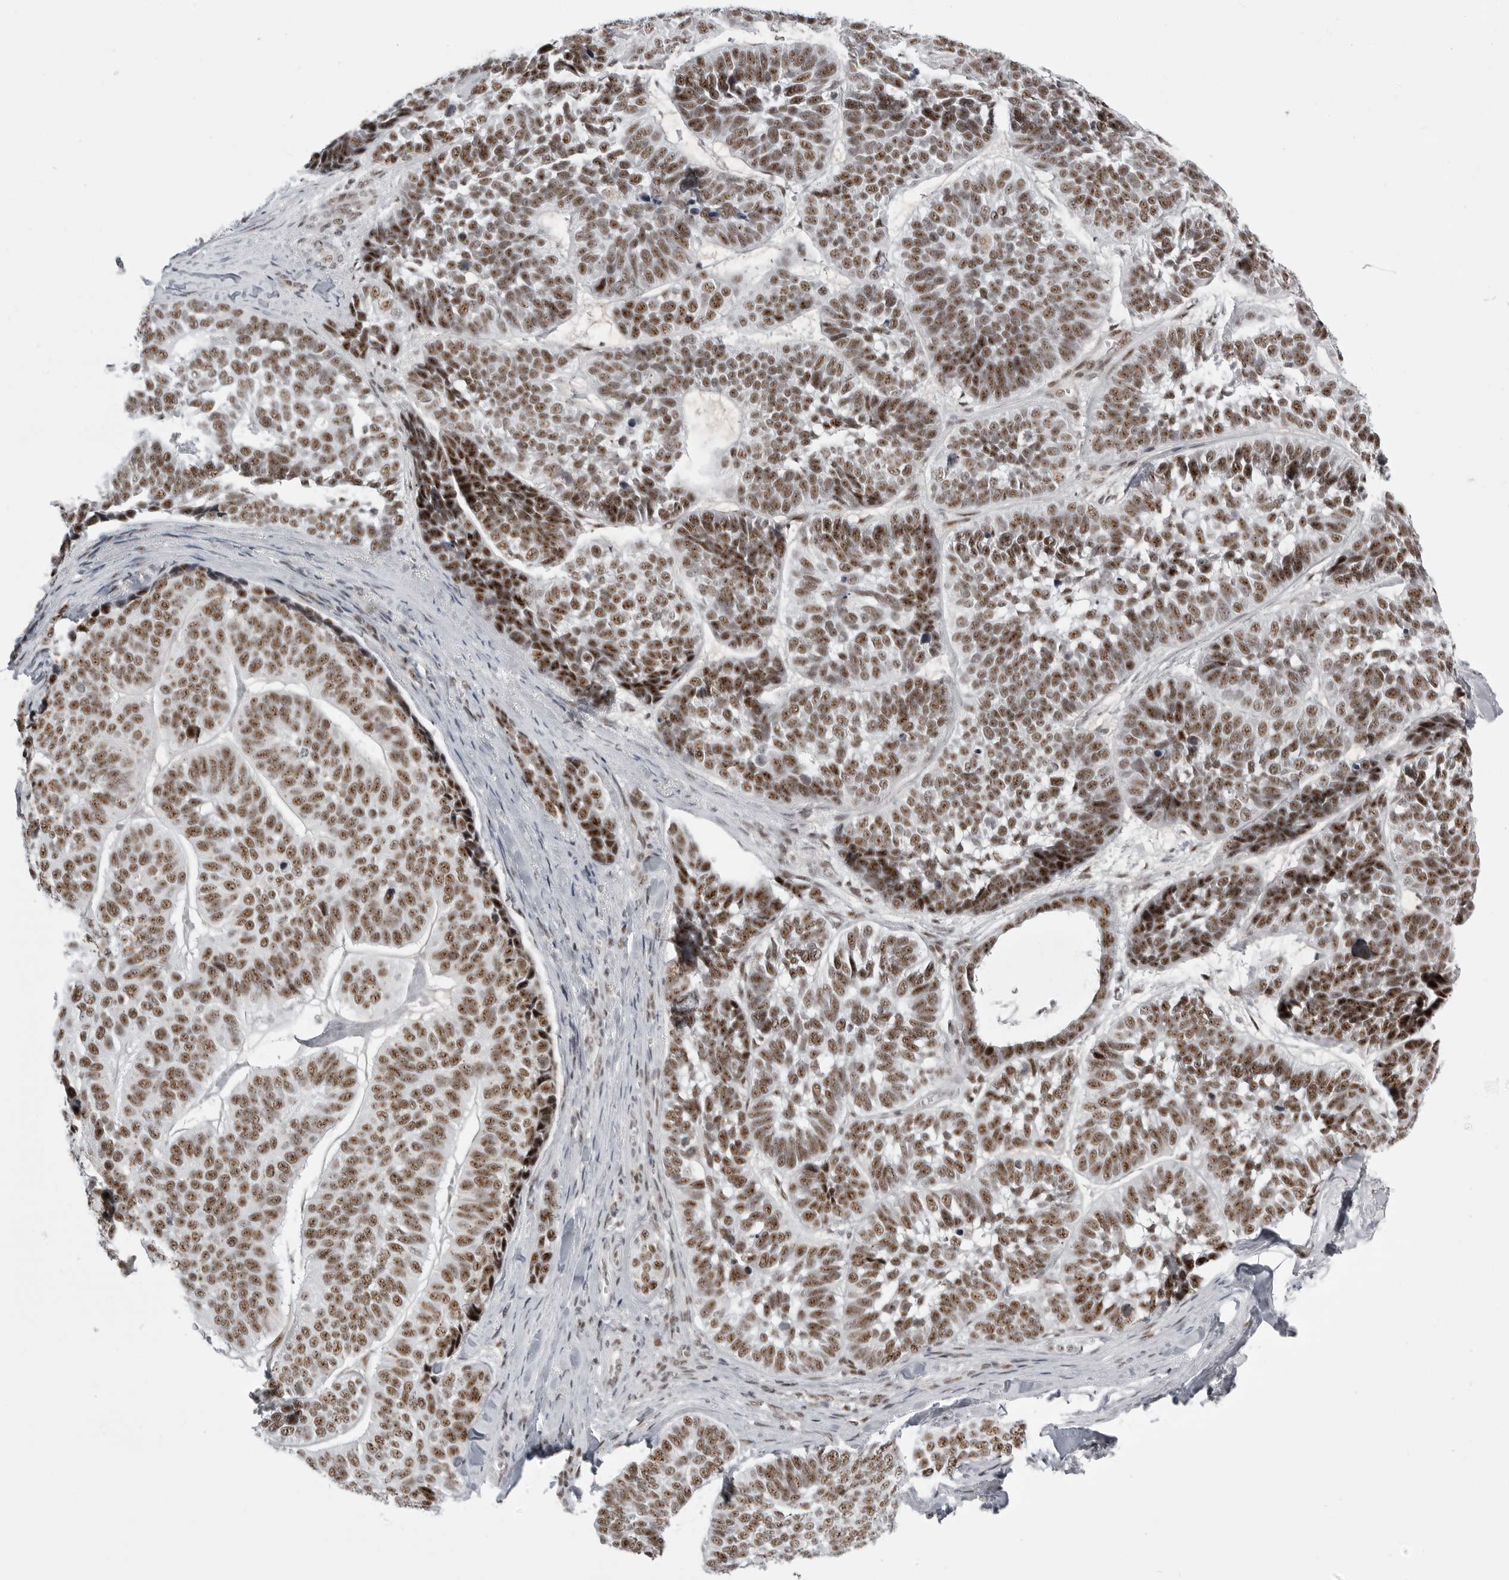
{"staining": {"intensity": "moderate", "quantity": ">75%", "location": "nuclear"}, "tissue": "skin cancer", "cell_type": "Tumor cells", "image_type": "cancer", "snomed": [{"axis": "morphology", "description": "Basal cell carcinoma"}, {"axis": "topography", "description": "Skin"}], "caption": "Immunohistochemistry (IHC) staining of basal cell carcinoma (skin), which shows medium levels of moderate nuclear expression in approximately >75% of tumor cells indicating moderate nuclear protein staining. The staining was performed using DAB (3,3'-diaminobenzidine) (brown) for protein detection and nuclei were counterstained in hematoxylin (blue).", "gene": "WRAP53", "patient": {"sex": "male", "age": 62}}